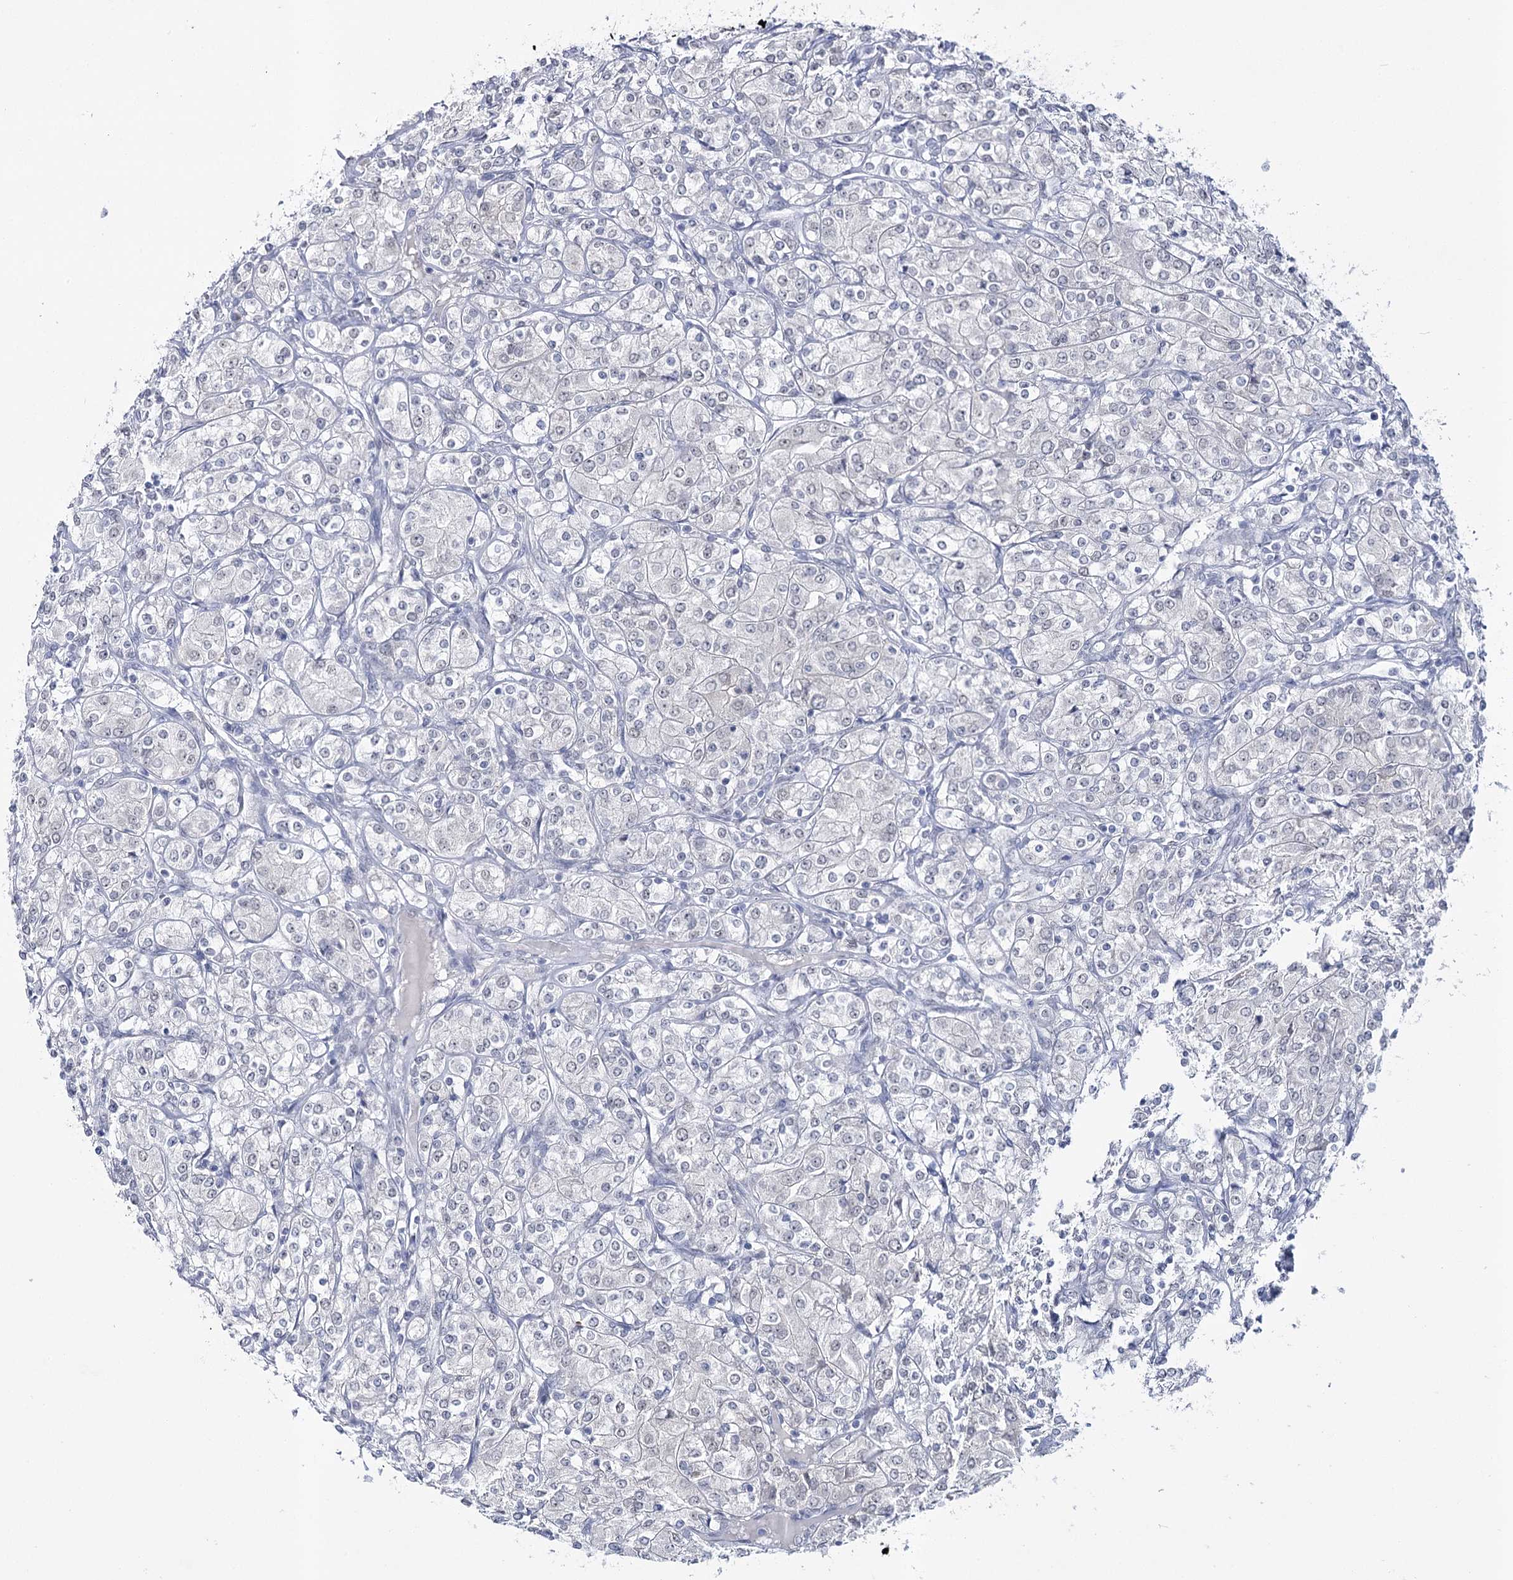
{"staining": {"intensity": "weak", "quantity": "<25%", "location": "nuclear"}, "tissue": "renal cancer", "cell_type": "Tumor cells", "image_type": "cancer", "snomed": [{"axis": "morphology", "description": "Adenocarcinoma, NOS"}, {"axis": "topography", "description": "Kidney"}], "caption": "Renal adenocarcinoma was stained to show a protein in brown. There is no significant expression in tumor cells.", "gene": "ZC3H8", "patient": {"sex": "male", "age": 77}}